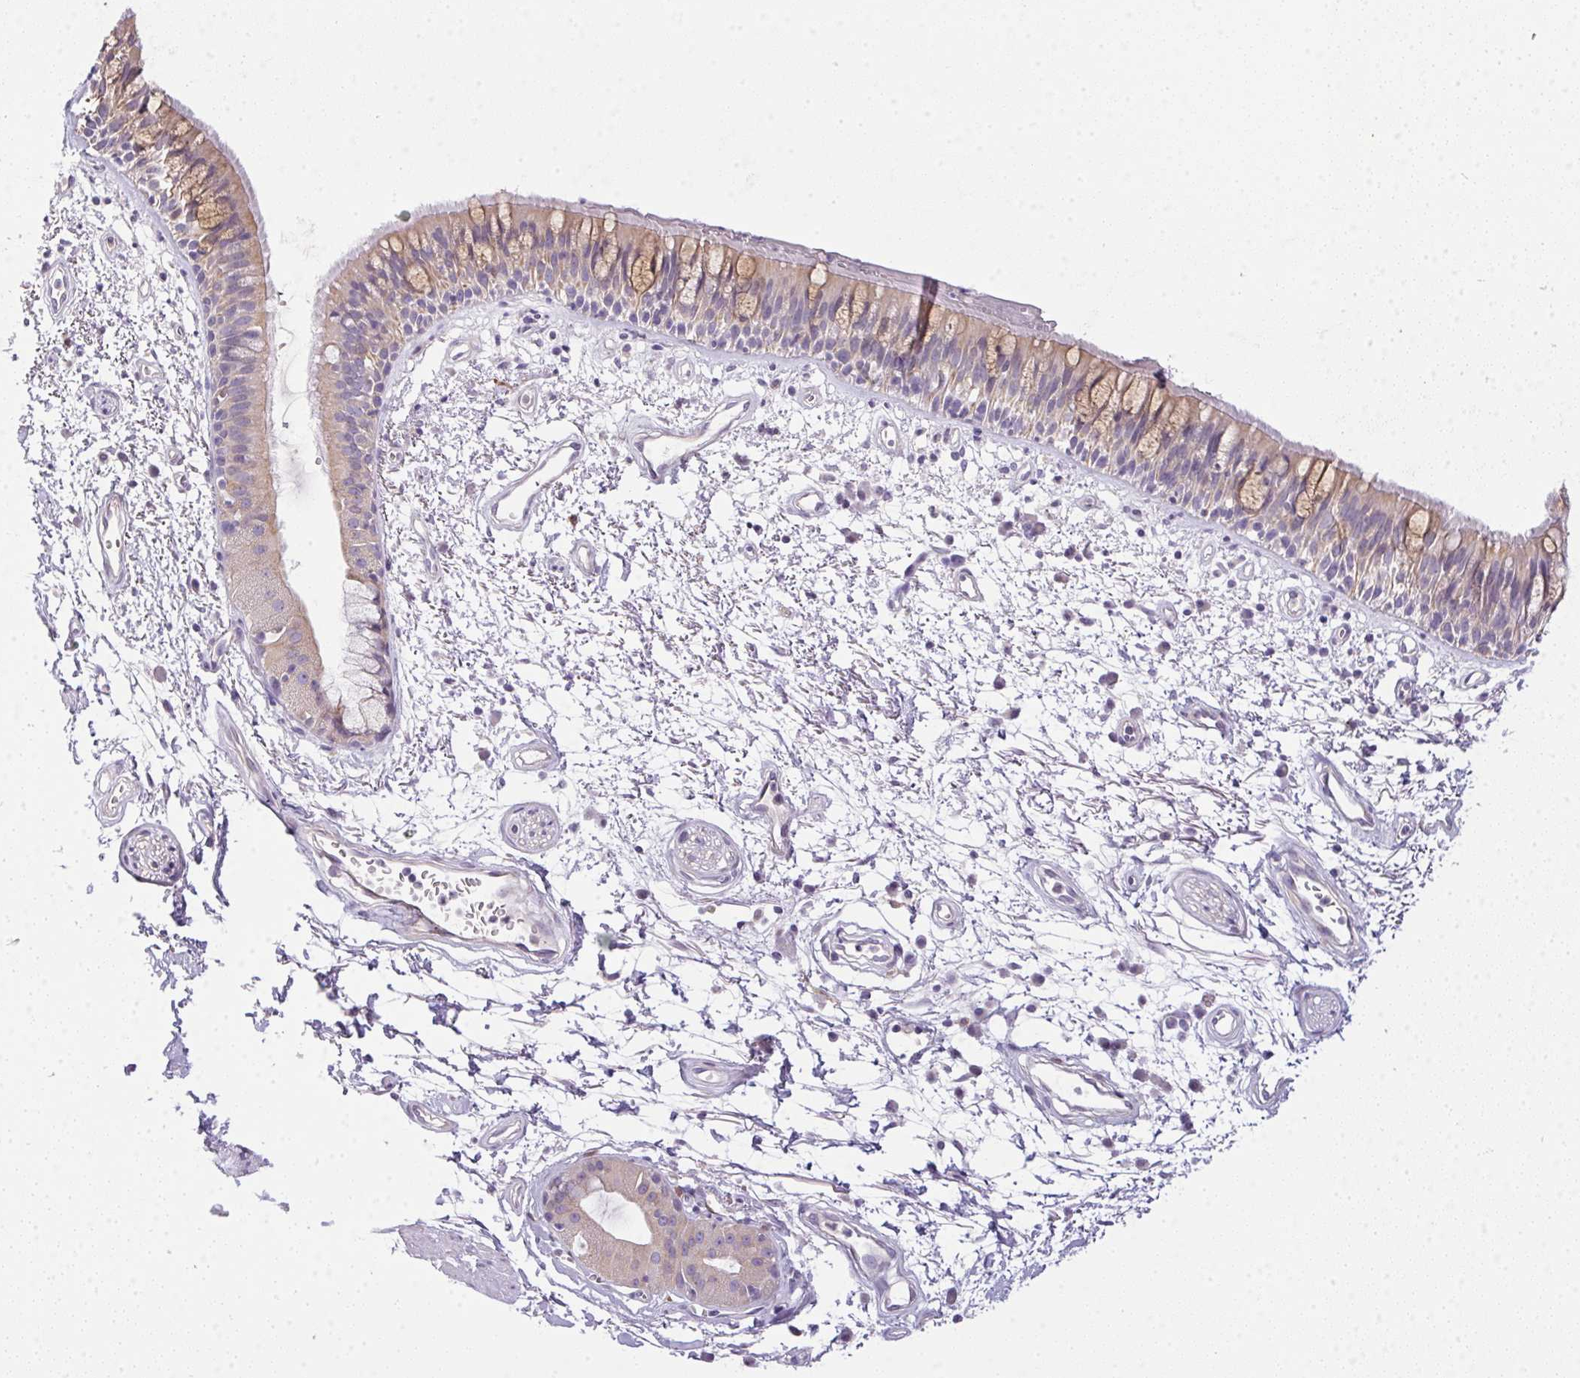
{"staining": {"intensity": "weak", "quantity": "25%-75%", "location": "cytoplasmic/membranous"}, "tissue": "bronchus", "cell_type": "Respiratory epithelial cells", "image_type": "normal", "snomed": [{"axis": "morphology", "description": "Normal tissue, NOS"}, {"axis": "morphology", "description": "Squamous cell carcinoma, NOS"}, {"axis": "topography", "description": "Cartilage tissue"}, {"axis": "topography", "description": "Bronchus"}, {"axis": "topography", "description": "Lung"}], "caption": "This is a histology image of IHC staining of unremarkable bronchus, which shows weak staining in the cytoplasmic/membranous of respiratory epithelial cells.", "gene": "SLC17A7", "patient": {"sex": "male", "age": 66}}